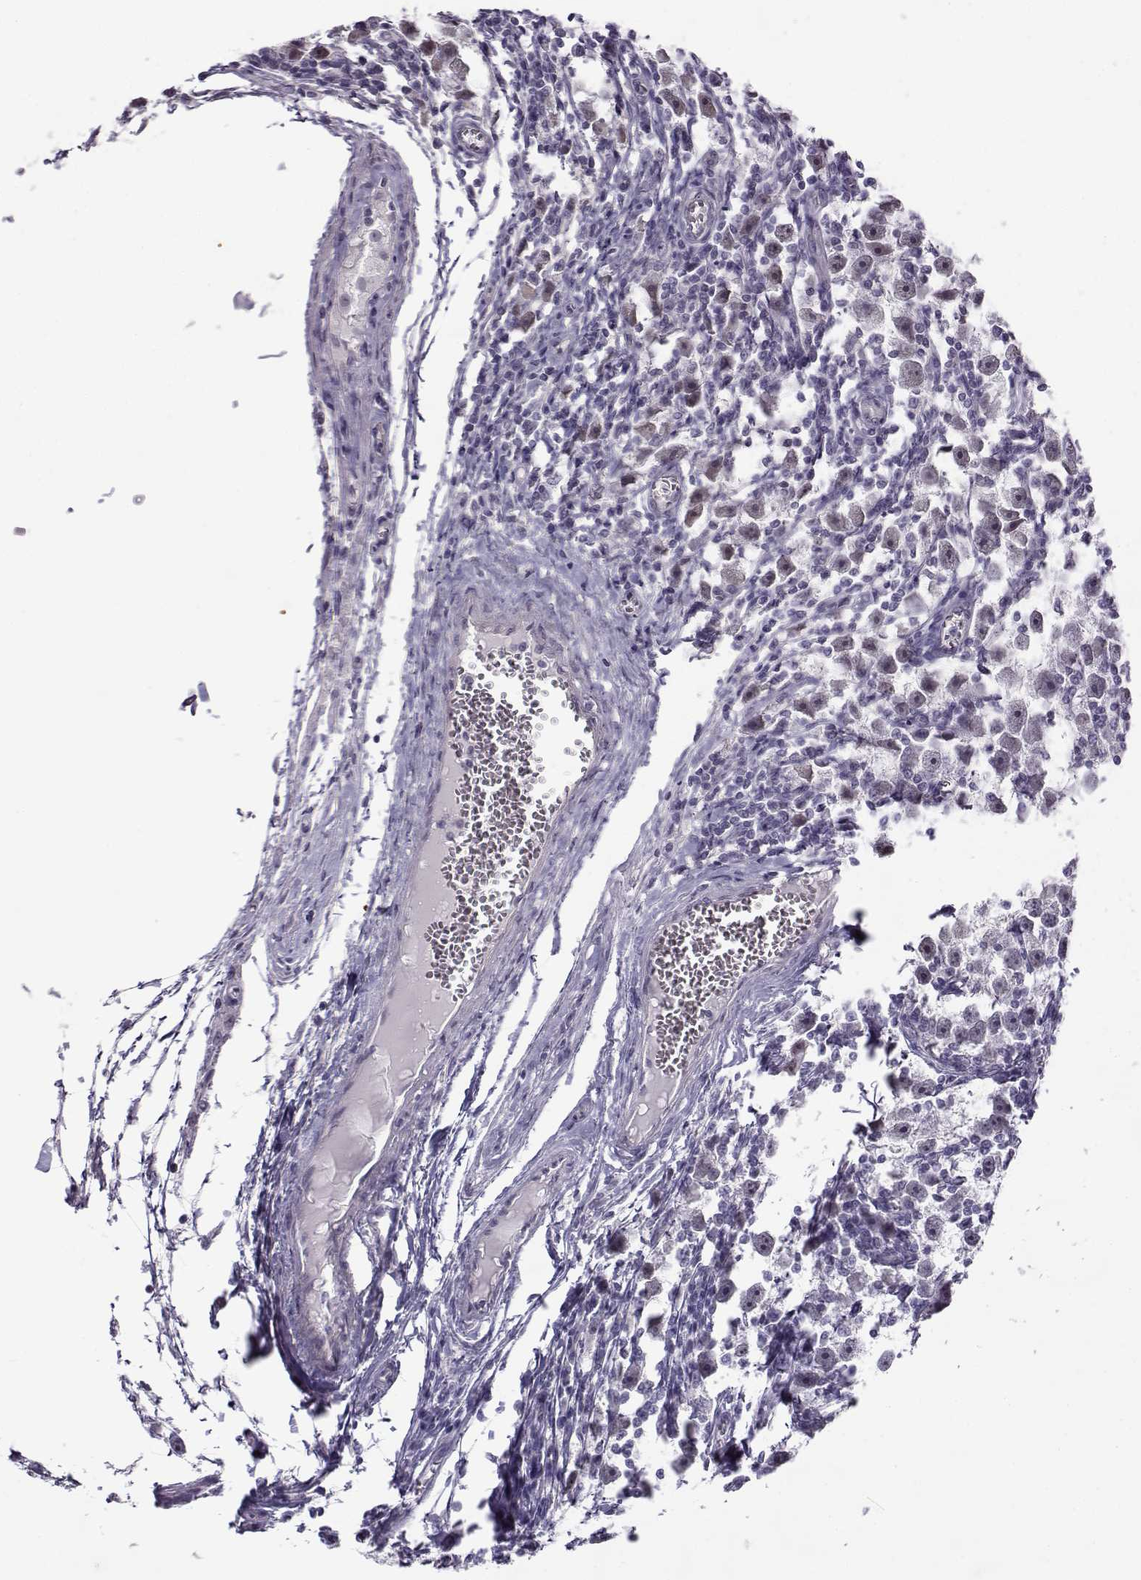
{"staining": {"intensity": "negative", "quantity": "none", "location": "none"}, "tissue": "testis cancer", "cell_type": "Tumor cells", "image_type": "cancer", "snomed": [{"axis": "morphology", "description": "Seminoma, NOS"}, {"axis": "topography", "description": "Testis"}], "caption": "This is an immunohistochemistry (IHC) micrograph of human testis seminoma. There is no staining in tumor cells.", "gene": "TEX55", "patient": {"sex": "male", "age": 30}}